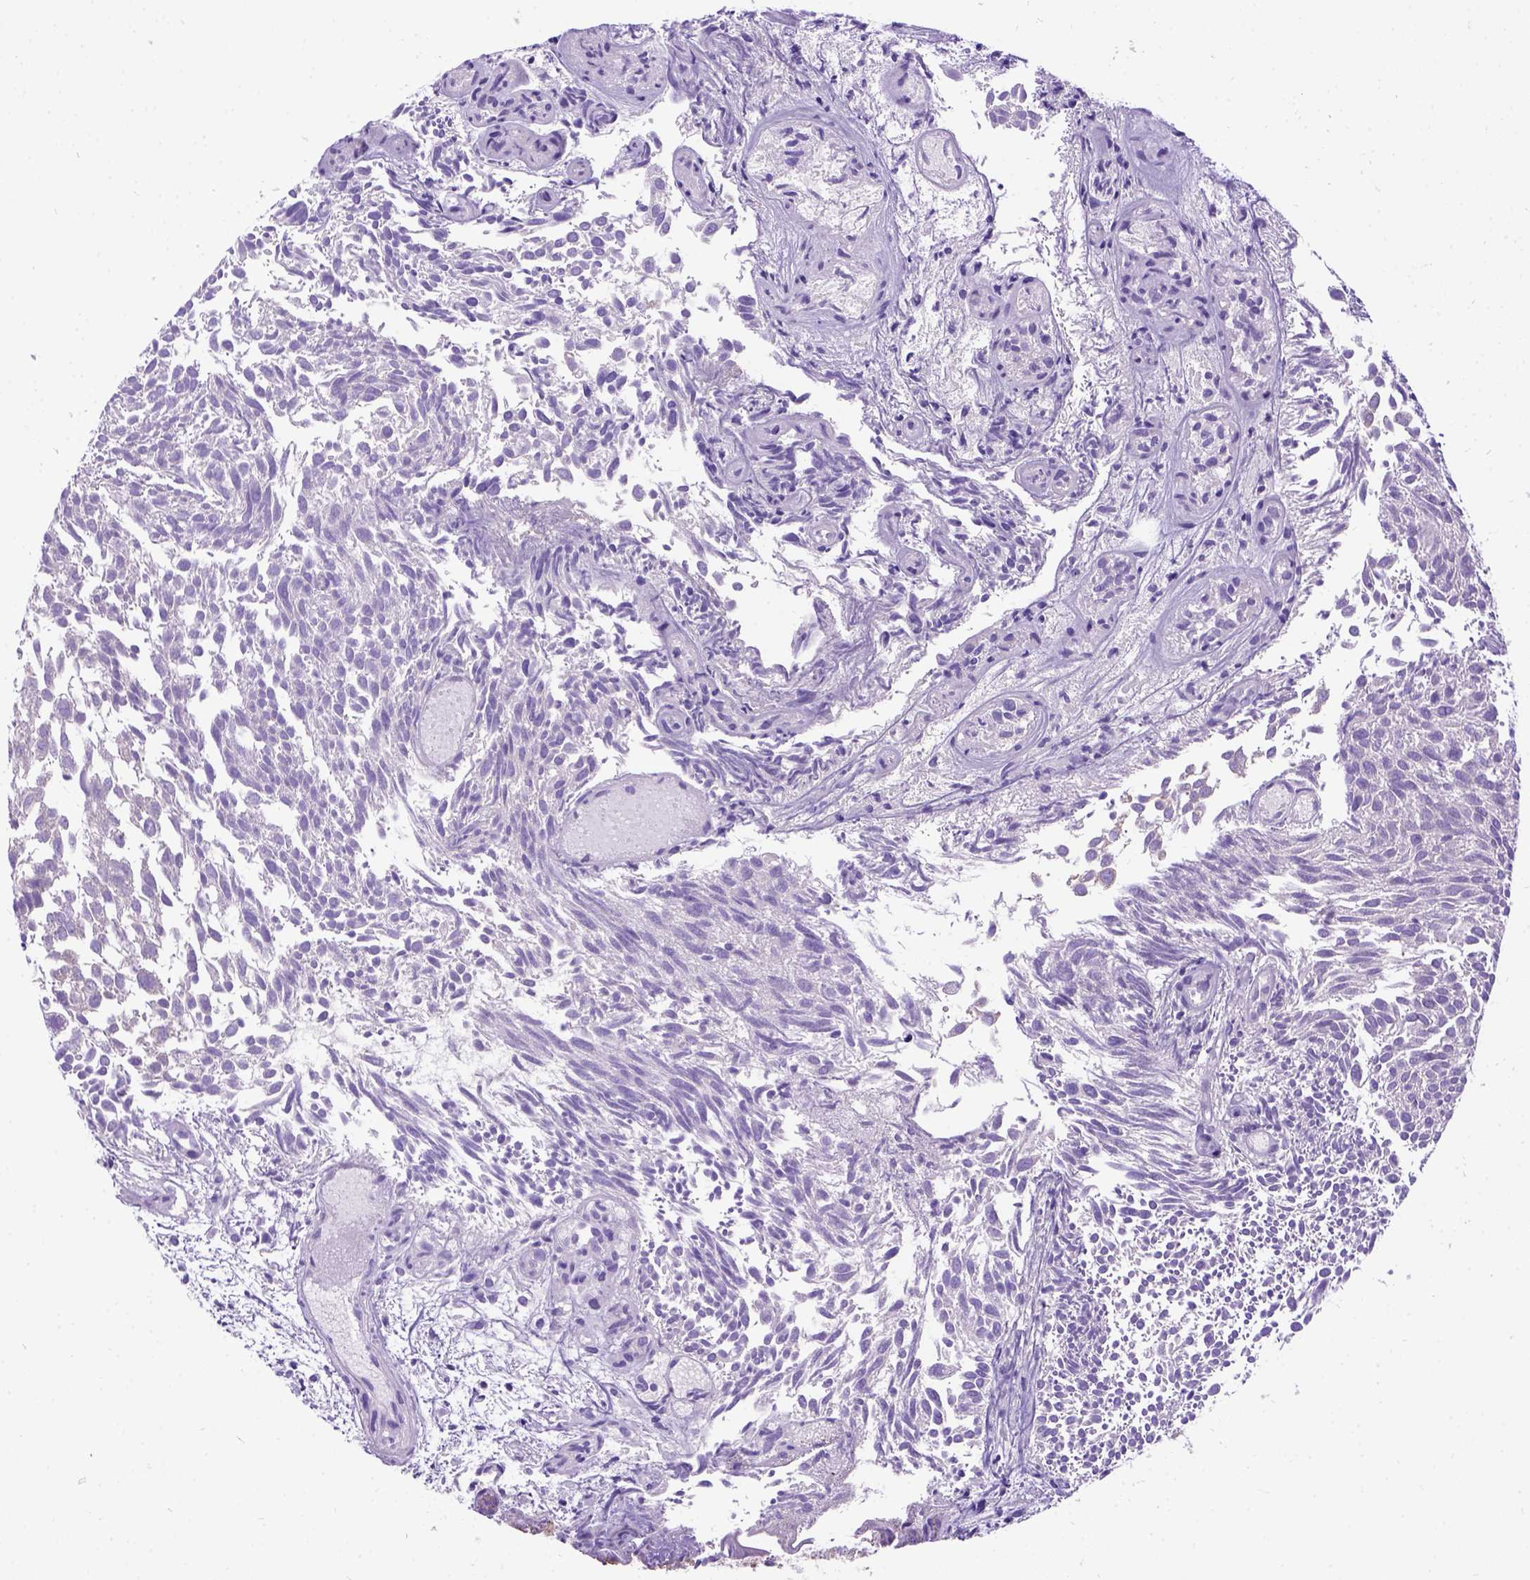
{"staining": {"intensity": "negative", "quantity": "none", "location": "none"}, "tissue": "urothelial cancer", "cell_type": "Tumor cells", "image_type": "cancer", "snomed": [{"axis": "morphology", "description": "Urothelial carcinoma, Low grade"}, {"axis": "topography", "description": "Urinary bladder"}], "caption": "Tumor cells are negative for protein expression in human low-grade urothelial carcinoma.", "gene": "CFAP54", "patient": {"sex": "male", "age": 70}}